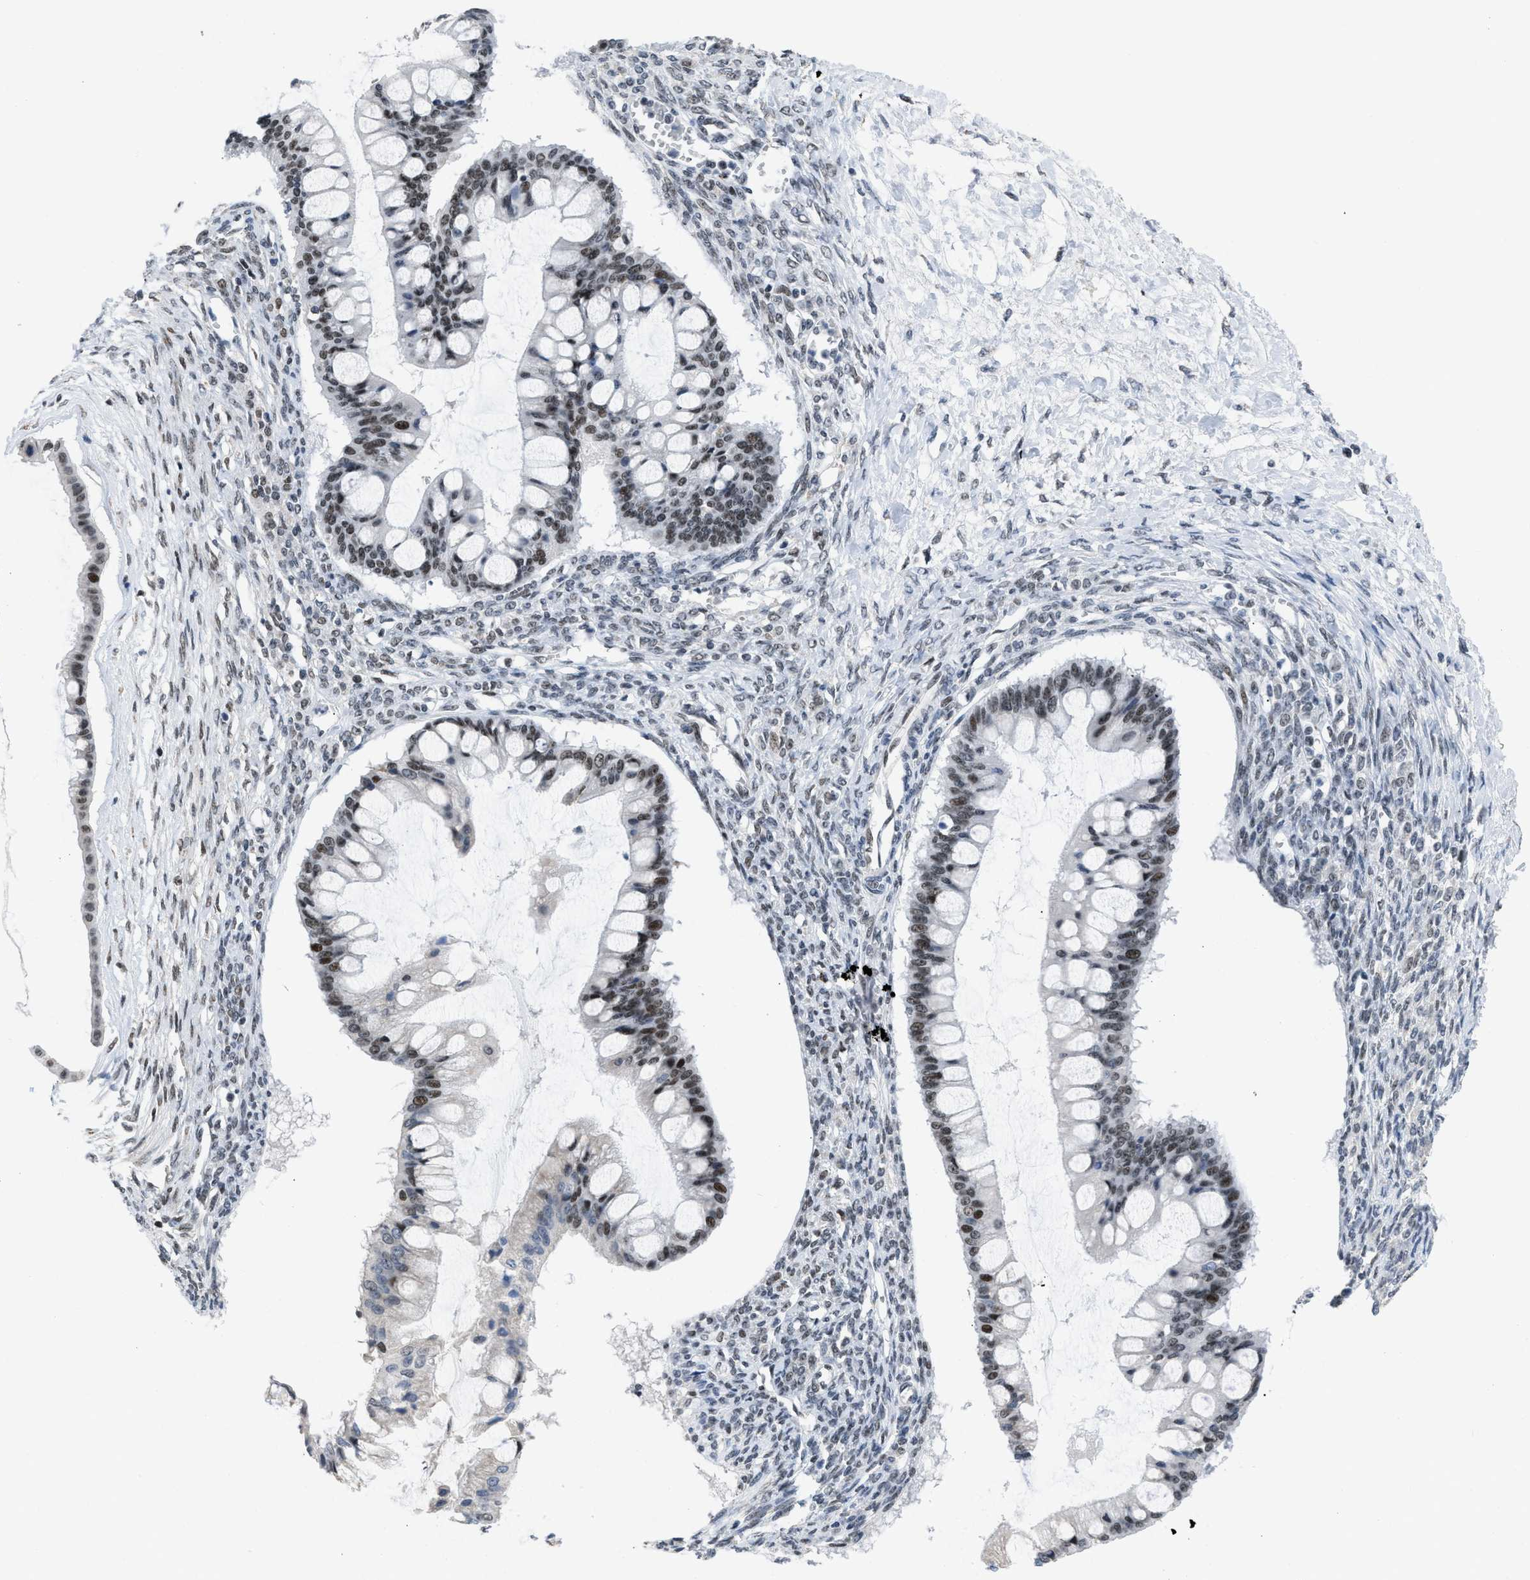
{"staining": {"intensity": "moderate", "quantity": ">75%", "location": "nuclear"}, "tissue": "ovarian cancer", "cell_type": "Tumor cells", "image_type": "cancer", "snomed": [{"axis": "morphology", "description": "Cystadenocarcinoma, mucinous, NOS"}, {"axis": "topography", "description": "Ovary"}], "caption": "The micrograph displays a brown stain indicating the presence of a protein in the nuclear of tumor cells in ovarian cancer.", "gene": "TERF2IP", "patient": {"sex": "female", "age": 73}}